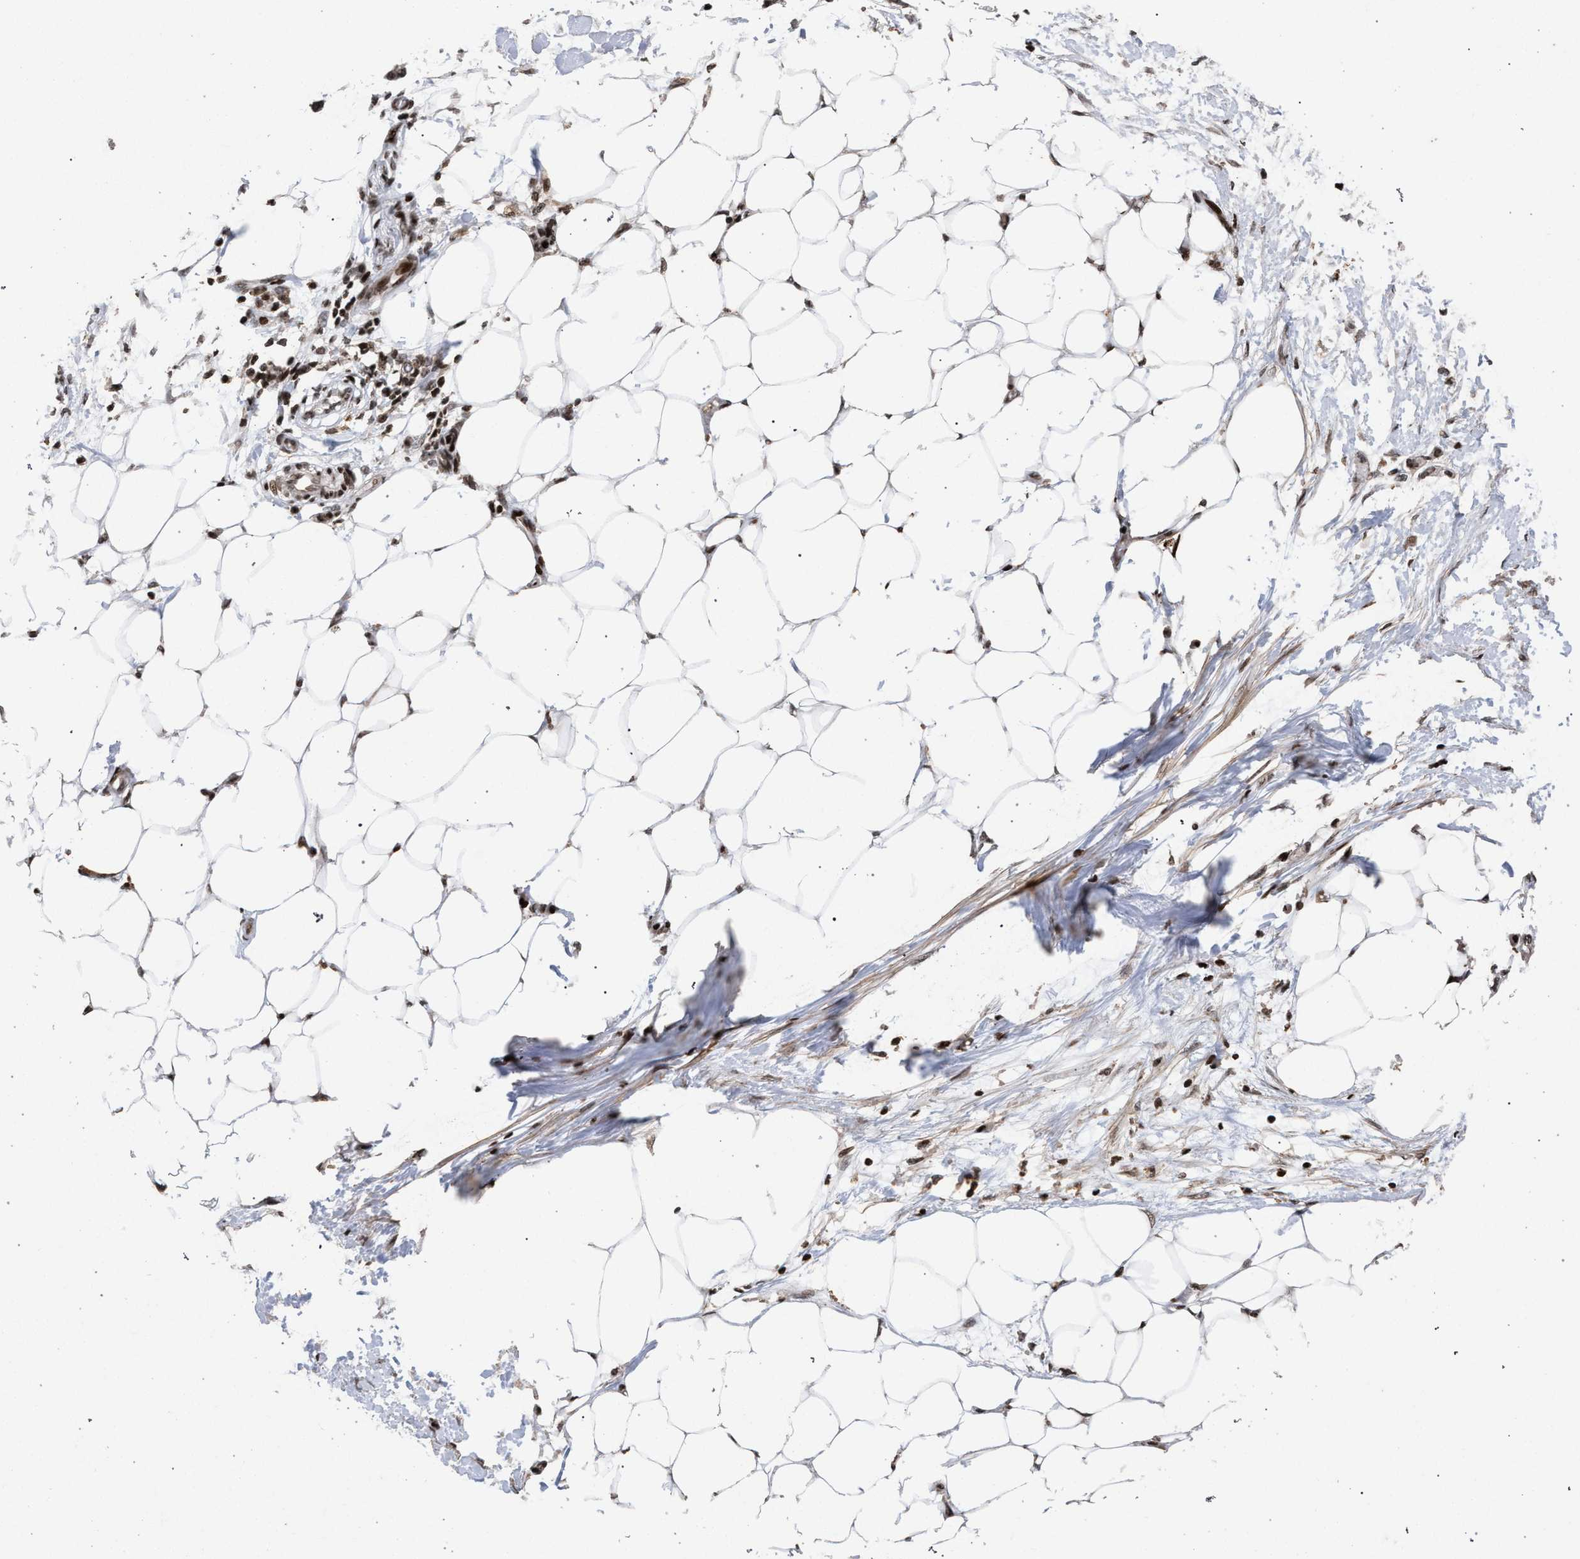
{"staining": {"intensity": "moderate", "quantity": ">75%", "location": "nuclear"}, "tissue": "adipose tissue", "cell_type": "Adipocytes", "image_type": "normal", "snomed": [{"axis": "morphology", "description": "Normal tissue, NOS"}, {"axis": "morphology", "description": "Adenocarcinoma, NOS"}, {"axis": "topography", "description": "Colon"}, {"axis": "topography", "description": "Peripheral nerve tissue"}], "caption": "A histopathology image of adipose tissue stained for a protein exhibits moderate nuclear brown staining in adipocytes. The protein is stained brown, and the nuclei are stained in blue (DAB IHC with brightfield microscopy, high magnification).", "gene": "FOXD3", "patient": {"sex": "male", "age": 14}}